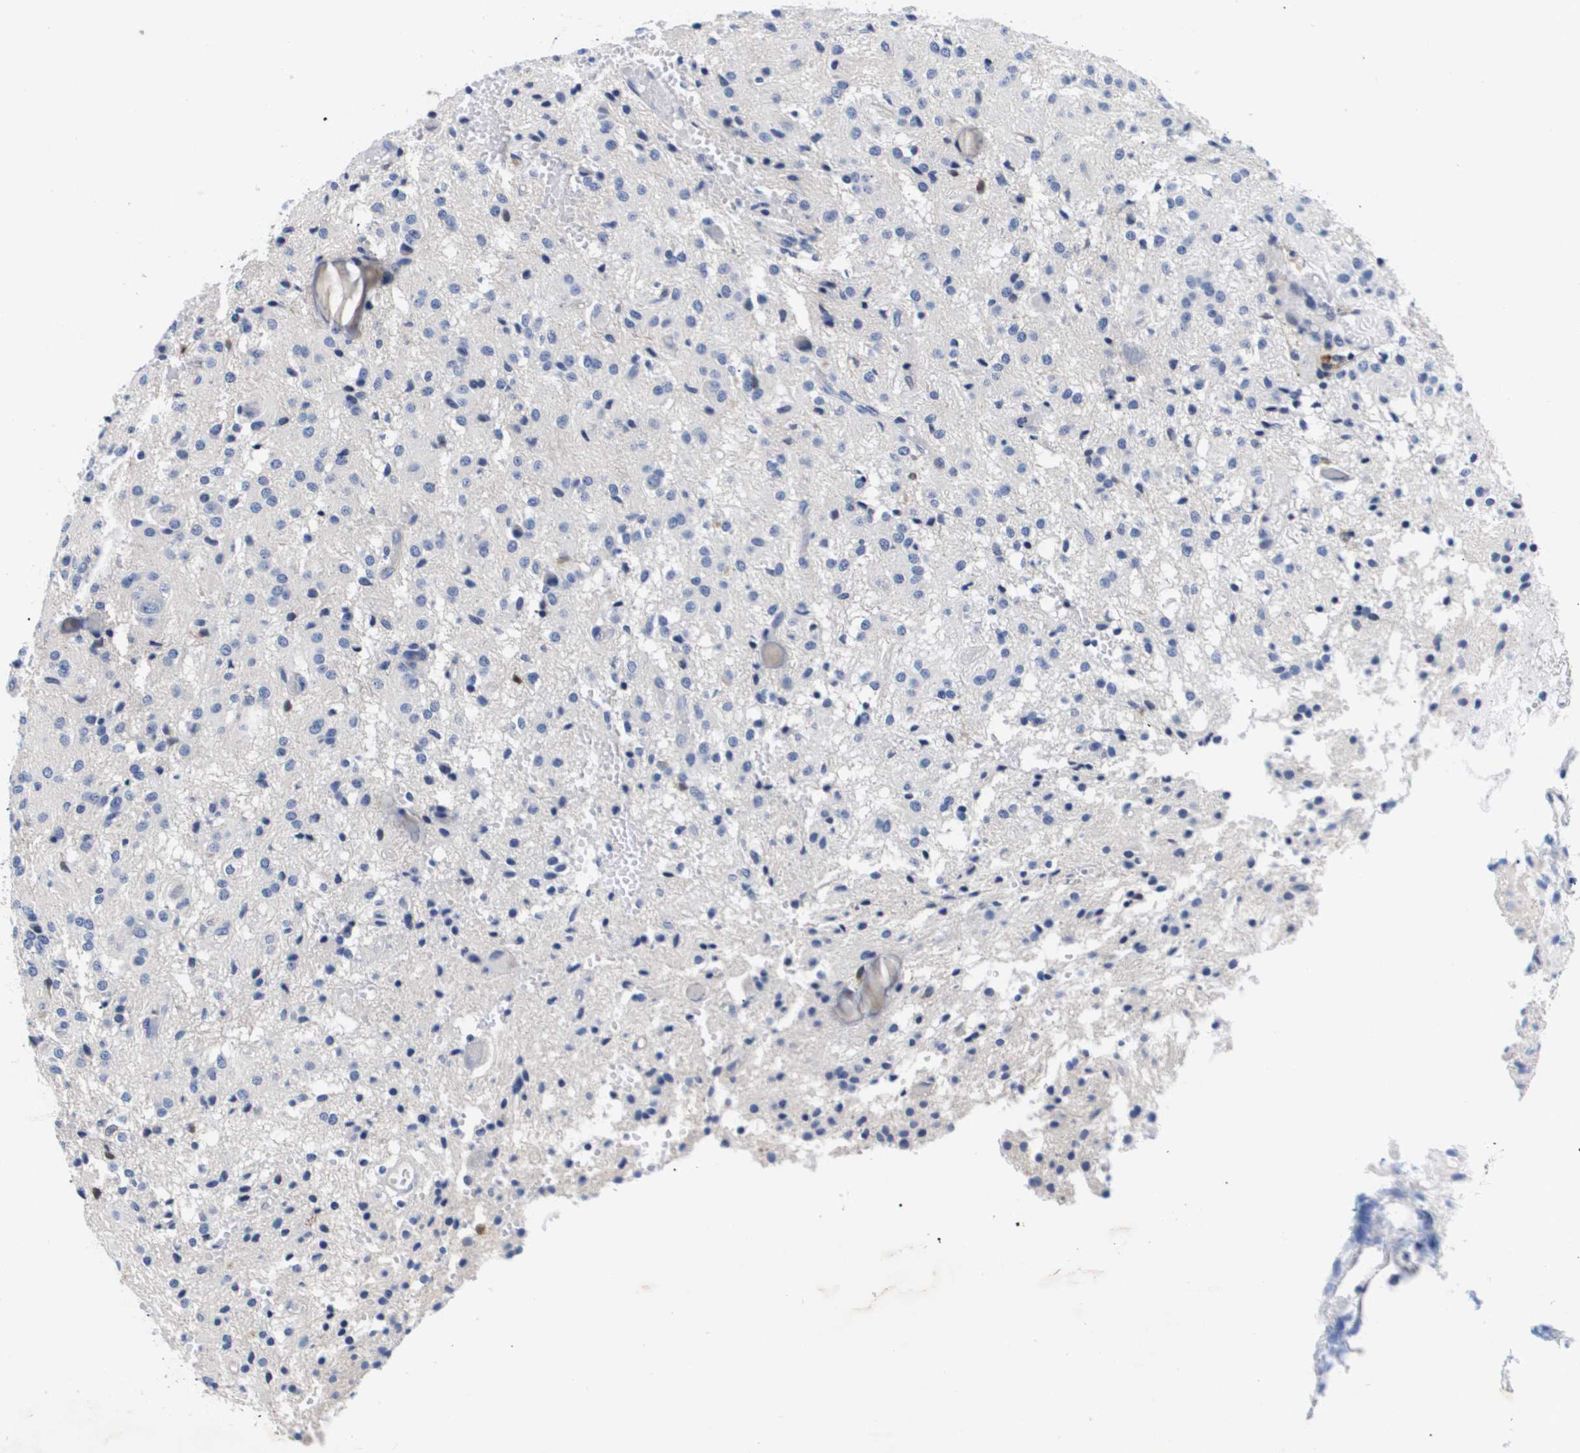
{"staining": {"intensity": "negative", "quantity": "none", "location": "none"}, "tissue": "glioma", "cell_type": "Tumor cells", "image_type": "cancer", "snomed": [{"axis": "morphology", "description": "Glioma, malignant, High grade"}, {"axis": "topography", "description": "Brain"}], "caption": "A micrograph of glioma stained for a protein displays no brown staining in tumor cells.", "gene": "SHD", "patient": {"sex": "female", "age": 59}}